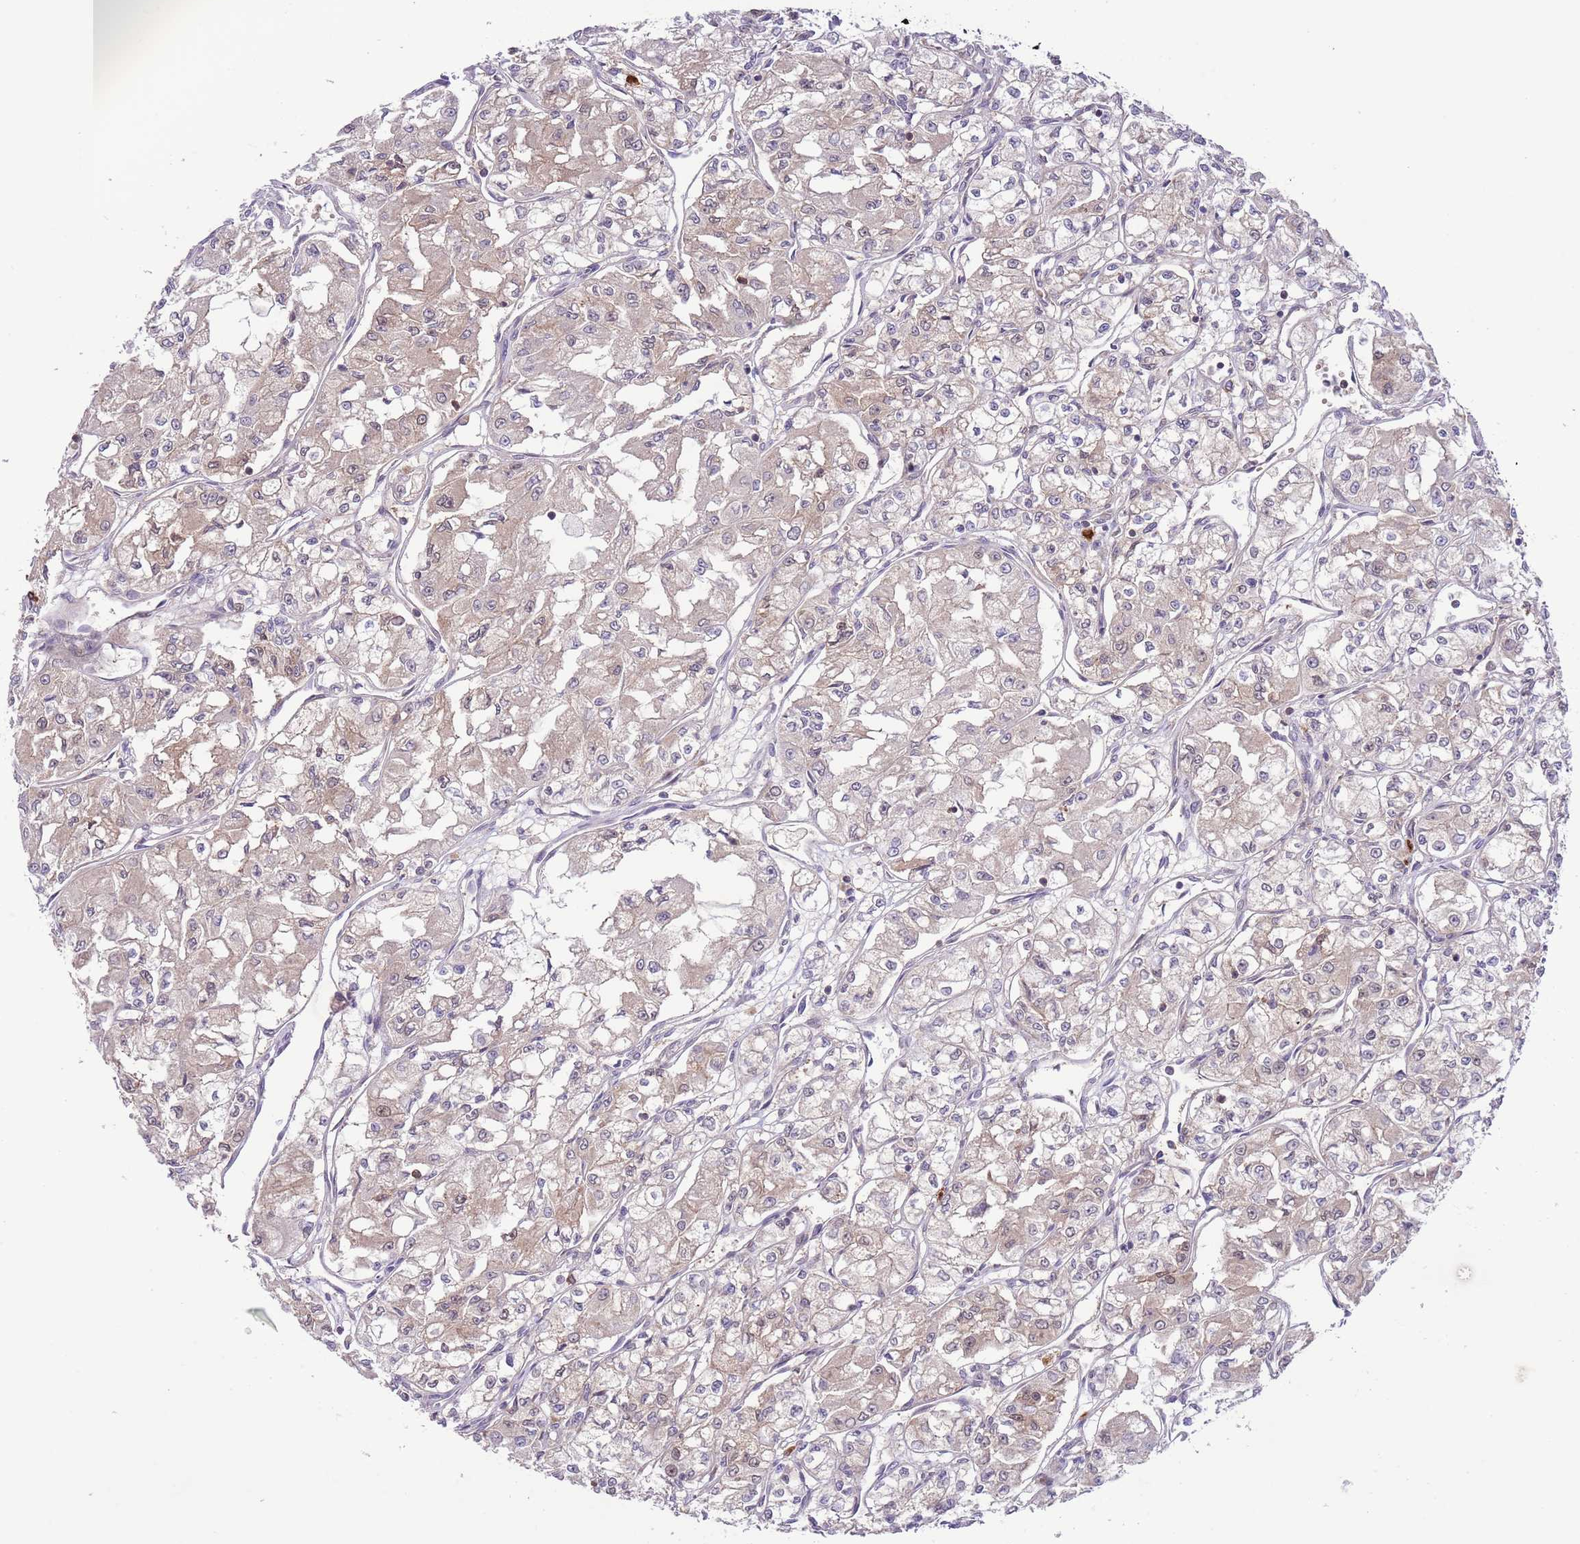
{"staining": {"intensity": "weak", "quantity": "25%-75%", "location": "cytoplasmic/membranous"}, "tissue": "renal cancer", "cell_type": "Tumor cells", "image_type": "cancer", "snomed": [{"axis": "morphology", "description": "Adenocarcinoma, NOS"}, {"axis": "topography", "description": "Kidney"}], "caption": "Protein staining shows weak cytoplasmic/membranous positivity in about 25%-75% of tumor cells in adenocarcinoma (renal). The protein is stained brown, and the nuclei are stained in blue (DAB (3,3'-diaminobenzidine) IHC with brightfield microscopy, high magnification).", "gene": "HDHD2", "patient": {"sex": "male", "age": 59}}